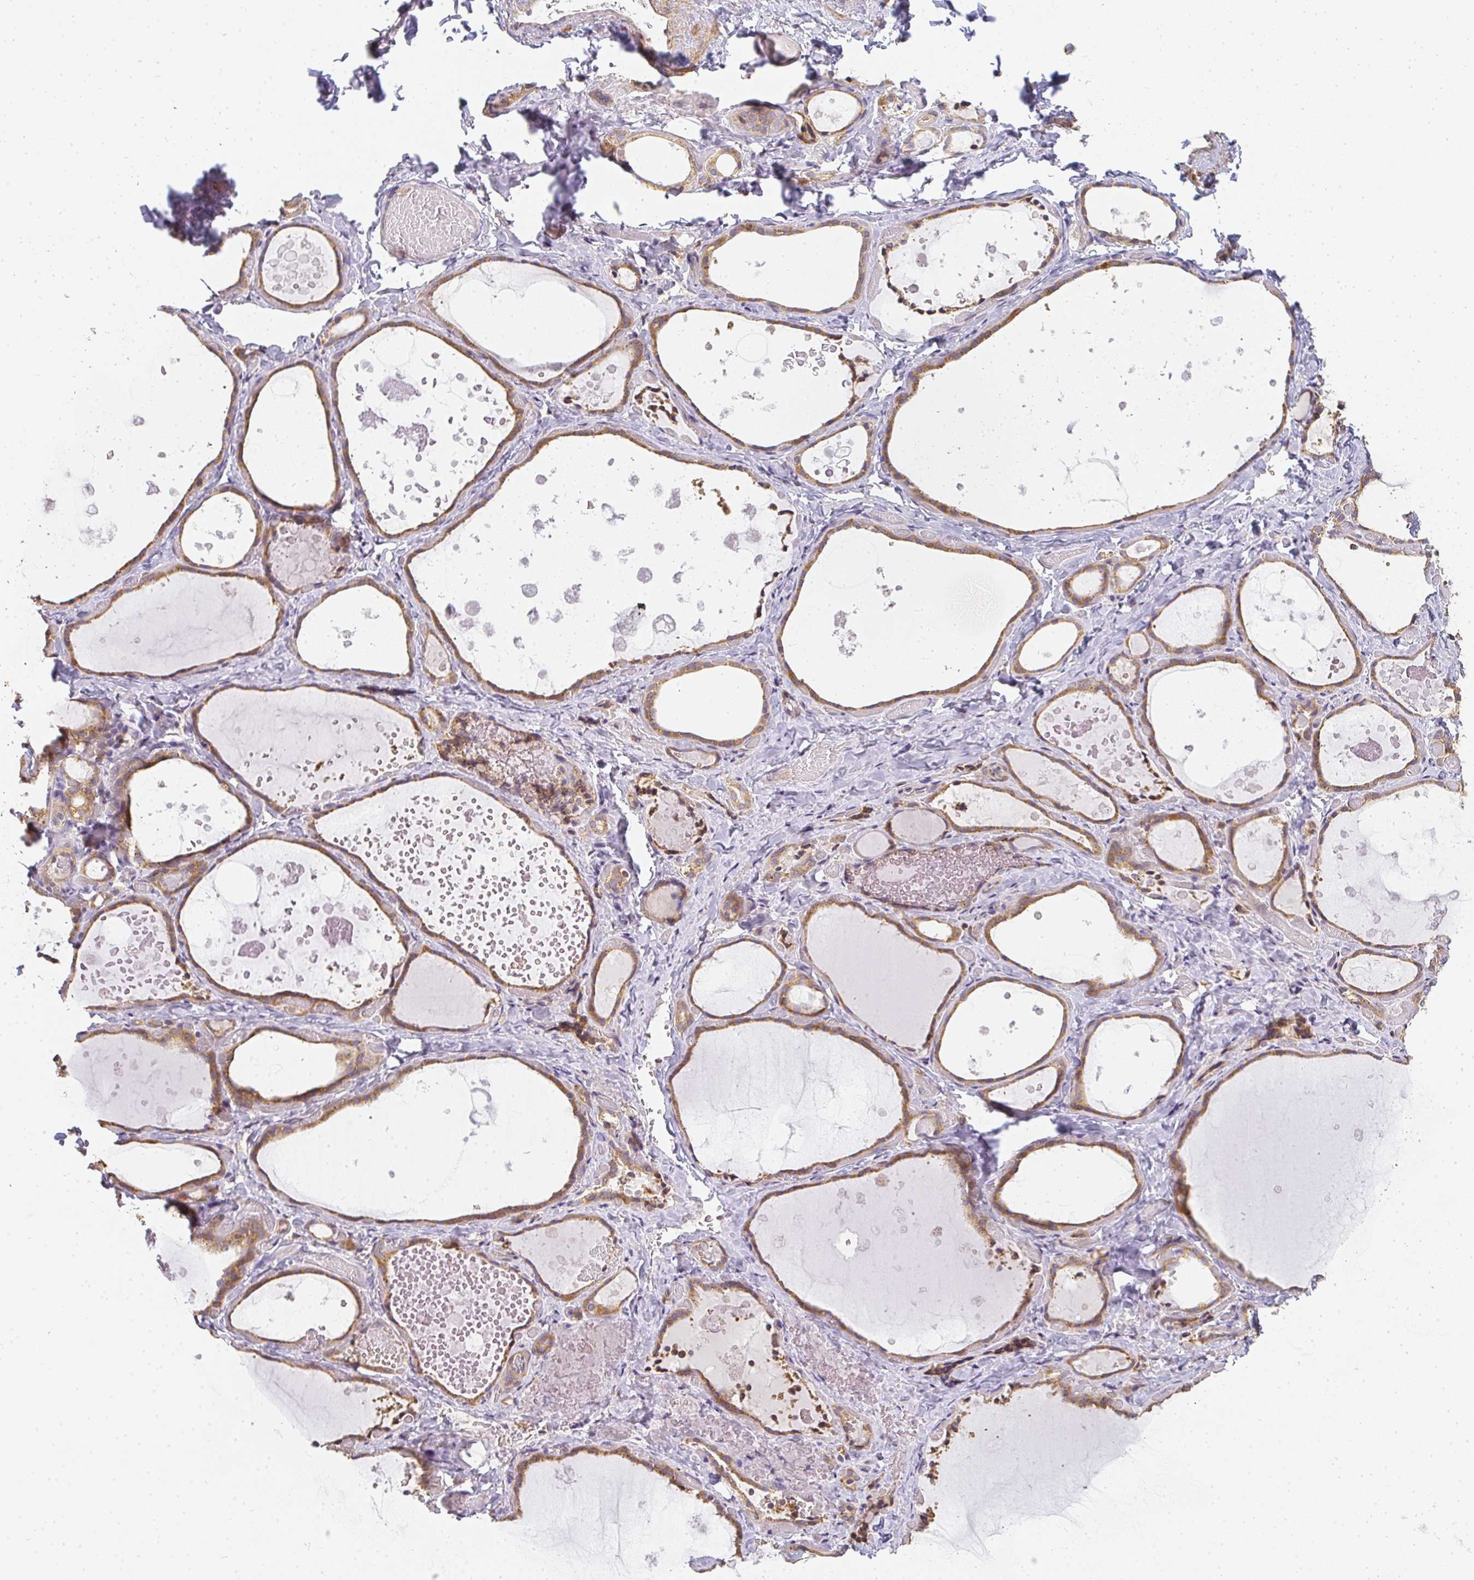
{"staining": {"intensity": "moderate", "quantity": ">75%", "location": "cytoplasmic/membranous"}, "tissue": "thyroid gland", "cell_type": "Glandular cells", "image_type": "normal", "snomed": [{"axis": "morphology", "description": "Normal tissue, NOS"}, {"axis": "topography", "description": "Thyroid gland"}], "caption": "IHC staining of normal thyroid gland, which exhibits medium levels of moderate cytoplasmic/membranous staining in approximately >75% of glandular cells indicating moderate cytoplasmic/membranous protein positivity. The staining was performed using DAB (brown) for protein detection and nuclei were counterstained in hematoxylin (blue).", "gene": "SLC35B3", "patient": {"sex": "female", "age": 56}}